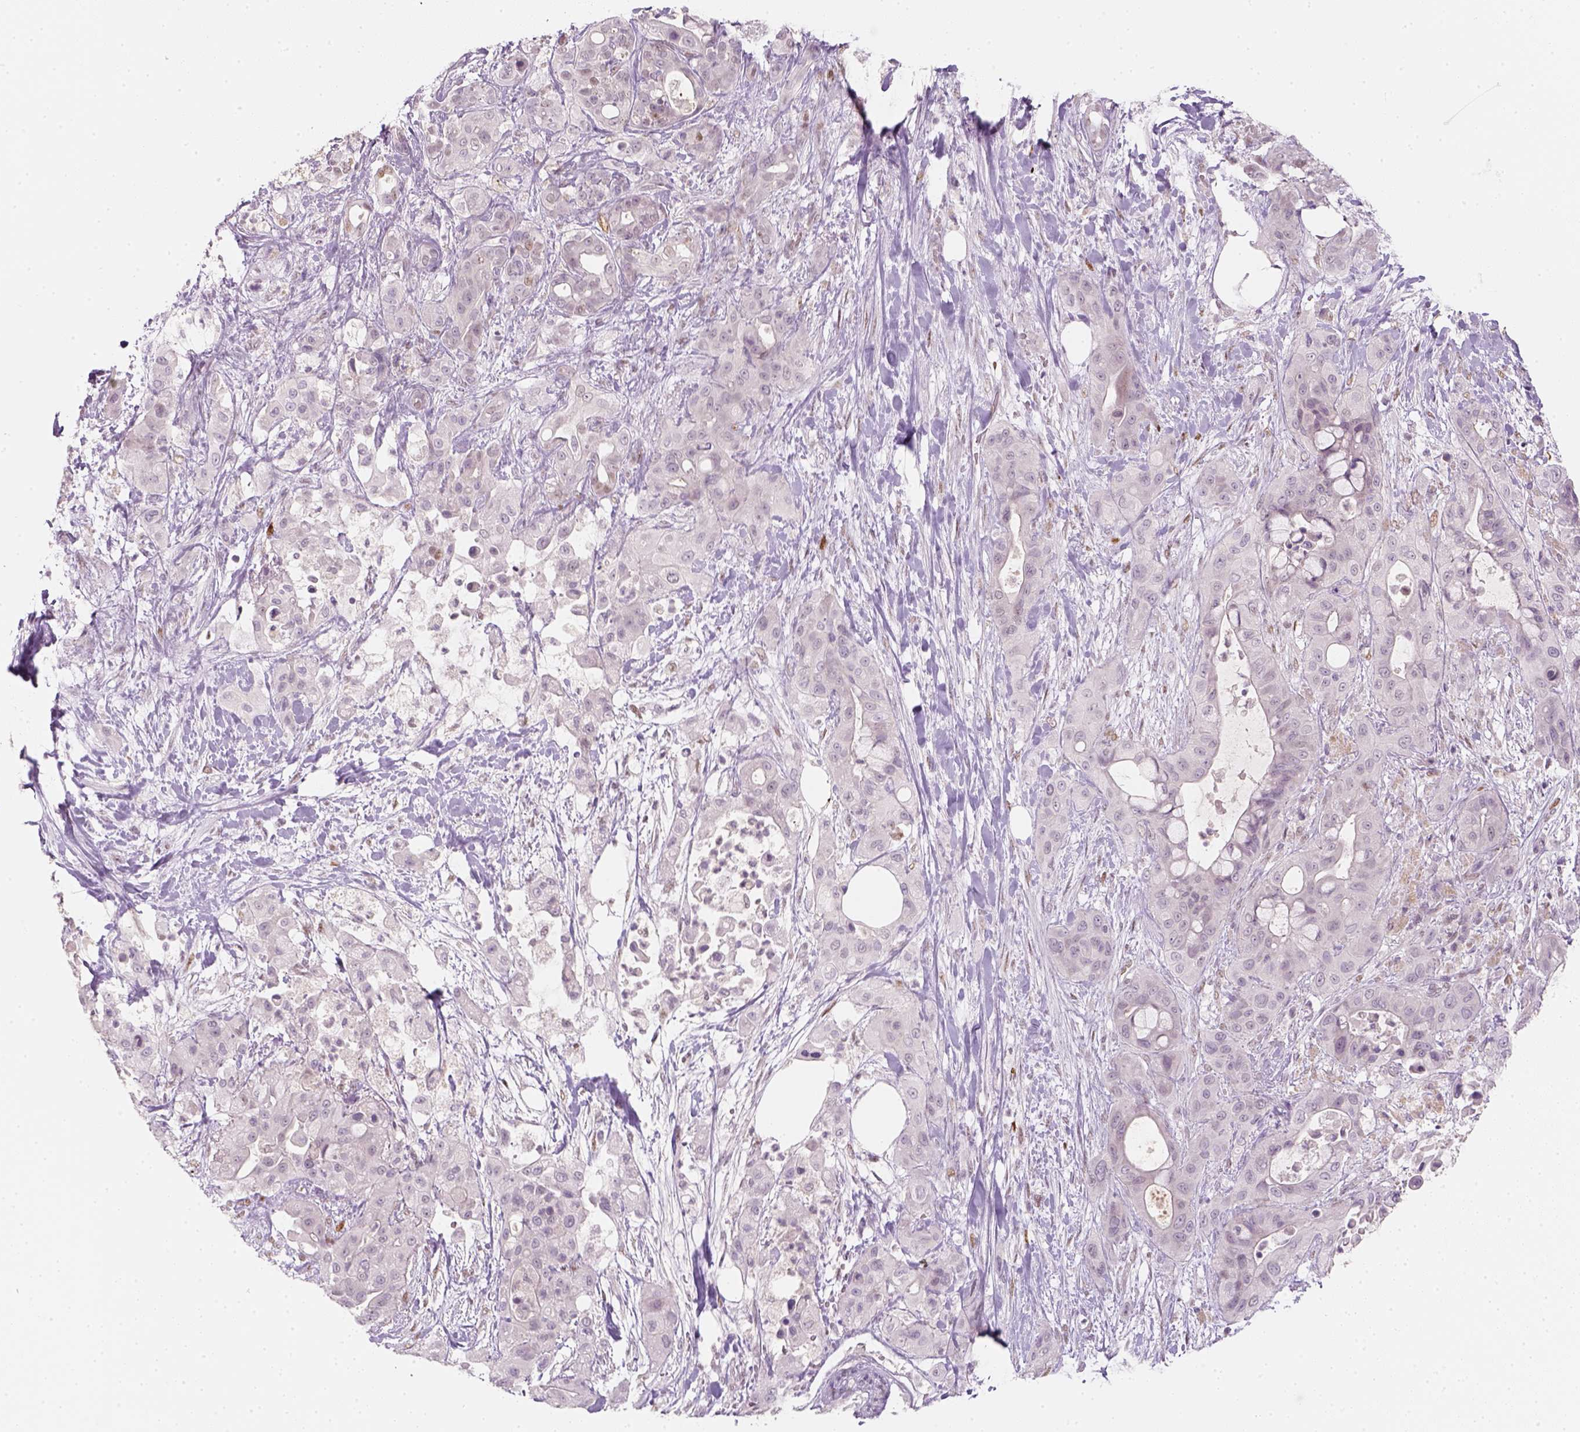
{"staining": {"intensity": "negative", "quantity": "none", "location": "none"}, "tissue": "pancreatic cancer", "cell_type": "Tumor cells", "image_type": "cancer", "snomed": [{"axis": "morphology", "description": "Adenocarcinoma, NOS"}, {"axis": "topography", "description": "Pancreas"}], "caption": "High power microscopy image of an immunohistochemistry photomicrograph of pancreatic cancer, revealing no significant staining in tumor cells.", "gene": "TP53", "patient": {"sex": "male", "age": 71}}